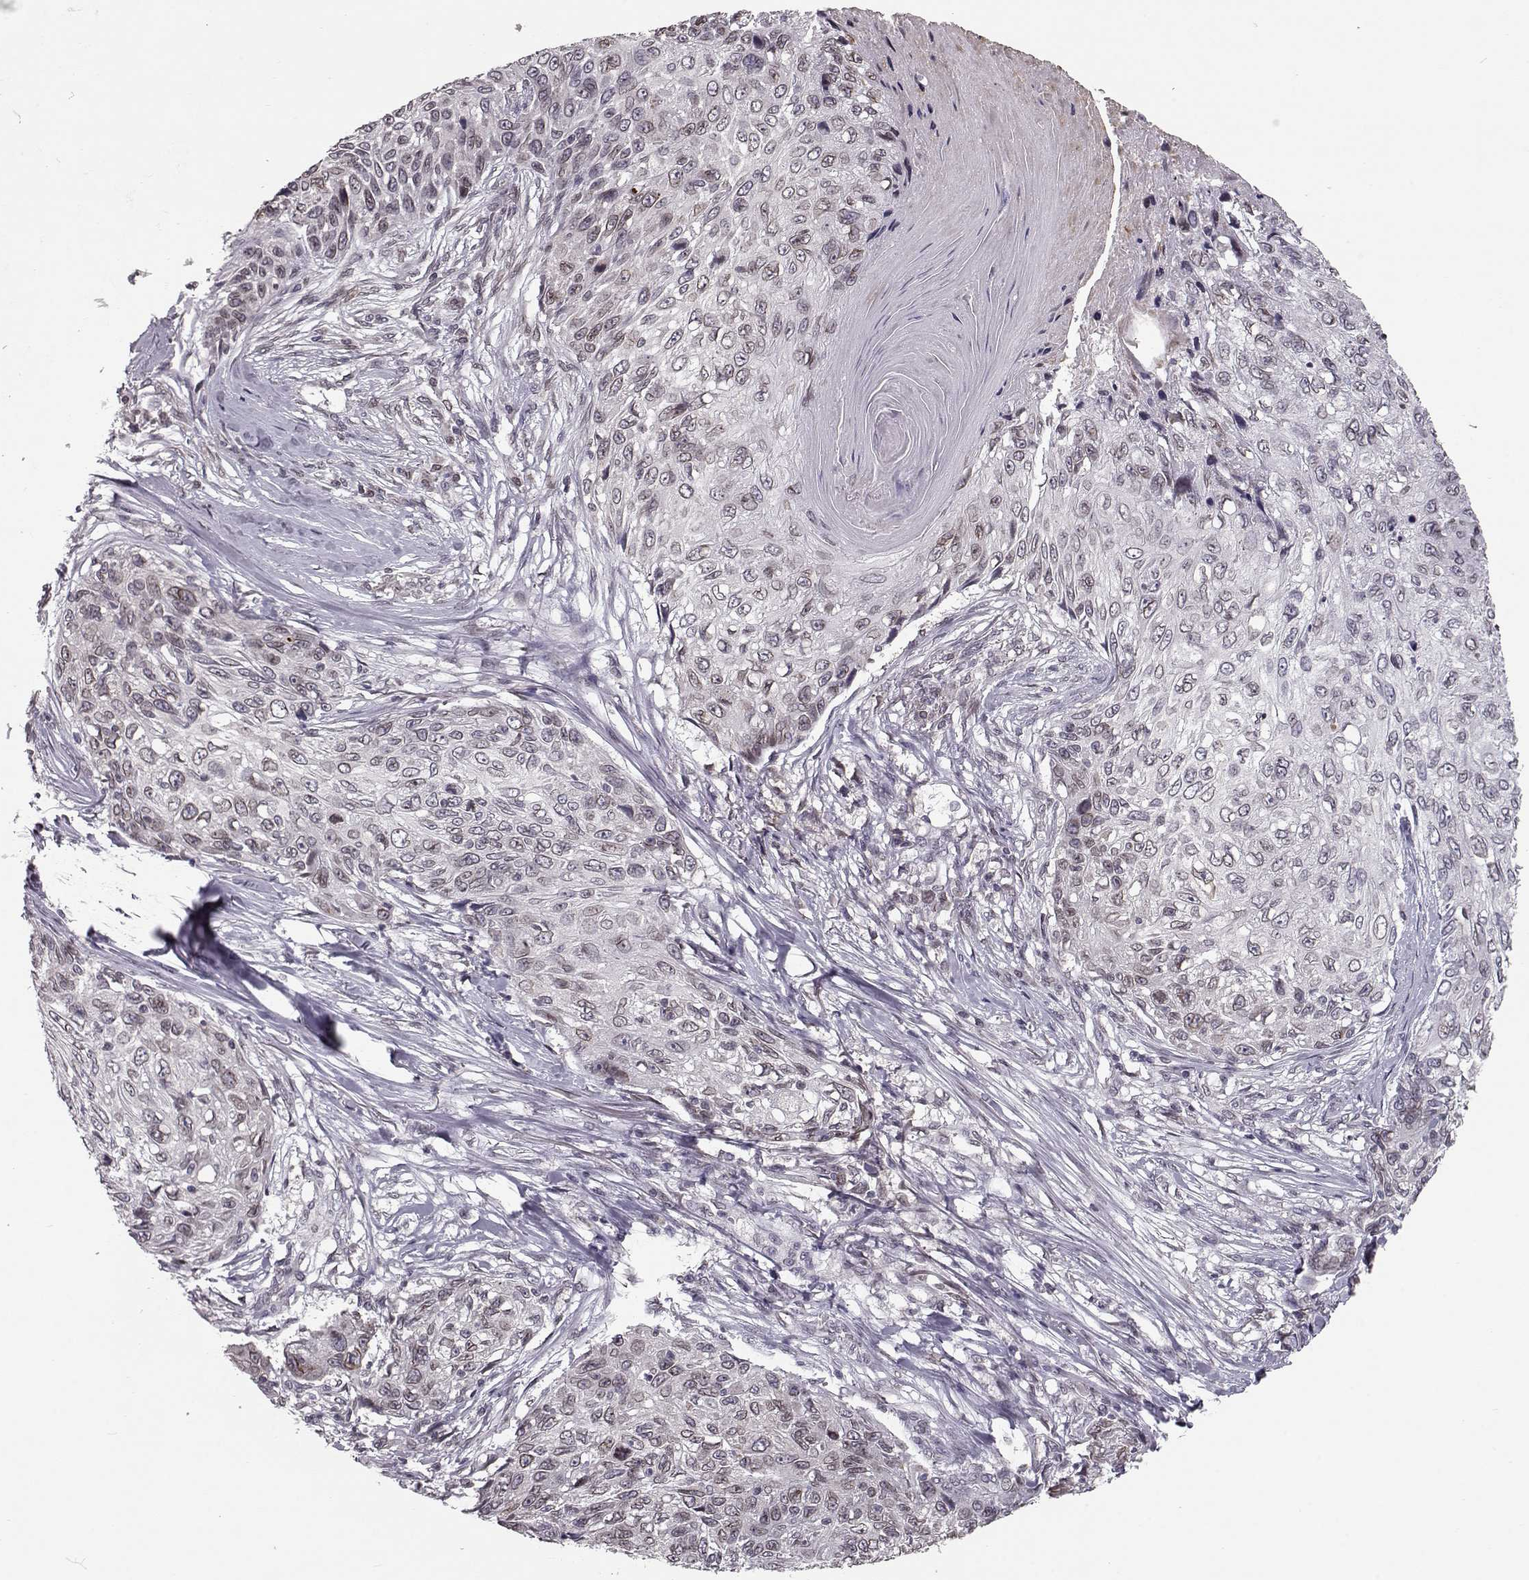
{"staining": {"intensity": "negative", "quantity": "none", "location": "none"}, "tissue": "skin cancer", "cell_type": "Tumor cells", "image_type": "cancer", "snomed": [{"axis": "morphology", "description": "Squamous cell carcinoma, NOS"}, {"axis": "topography", "description": "Skin"}], "caption": "Protein analysis of skin squamous cell carcinoma exhibits no significant positivity in tumor cells. Brightfield microscopy of IHC stained with DAB (brown) and hematoxylin (blue), captured at high magnification.", "gene": "NUP37", "patient": {"sex": "male", "age": 92}}